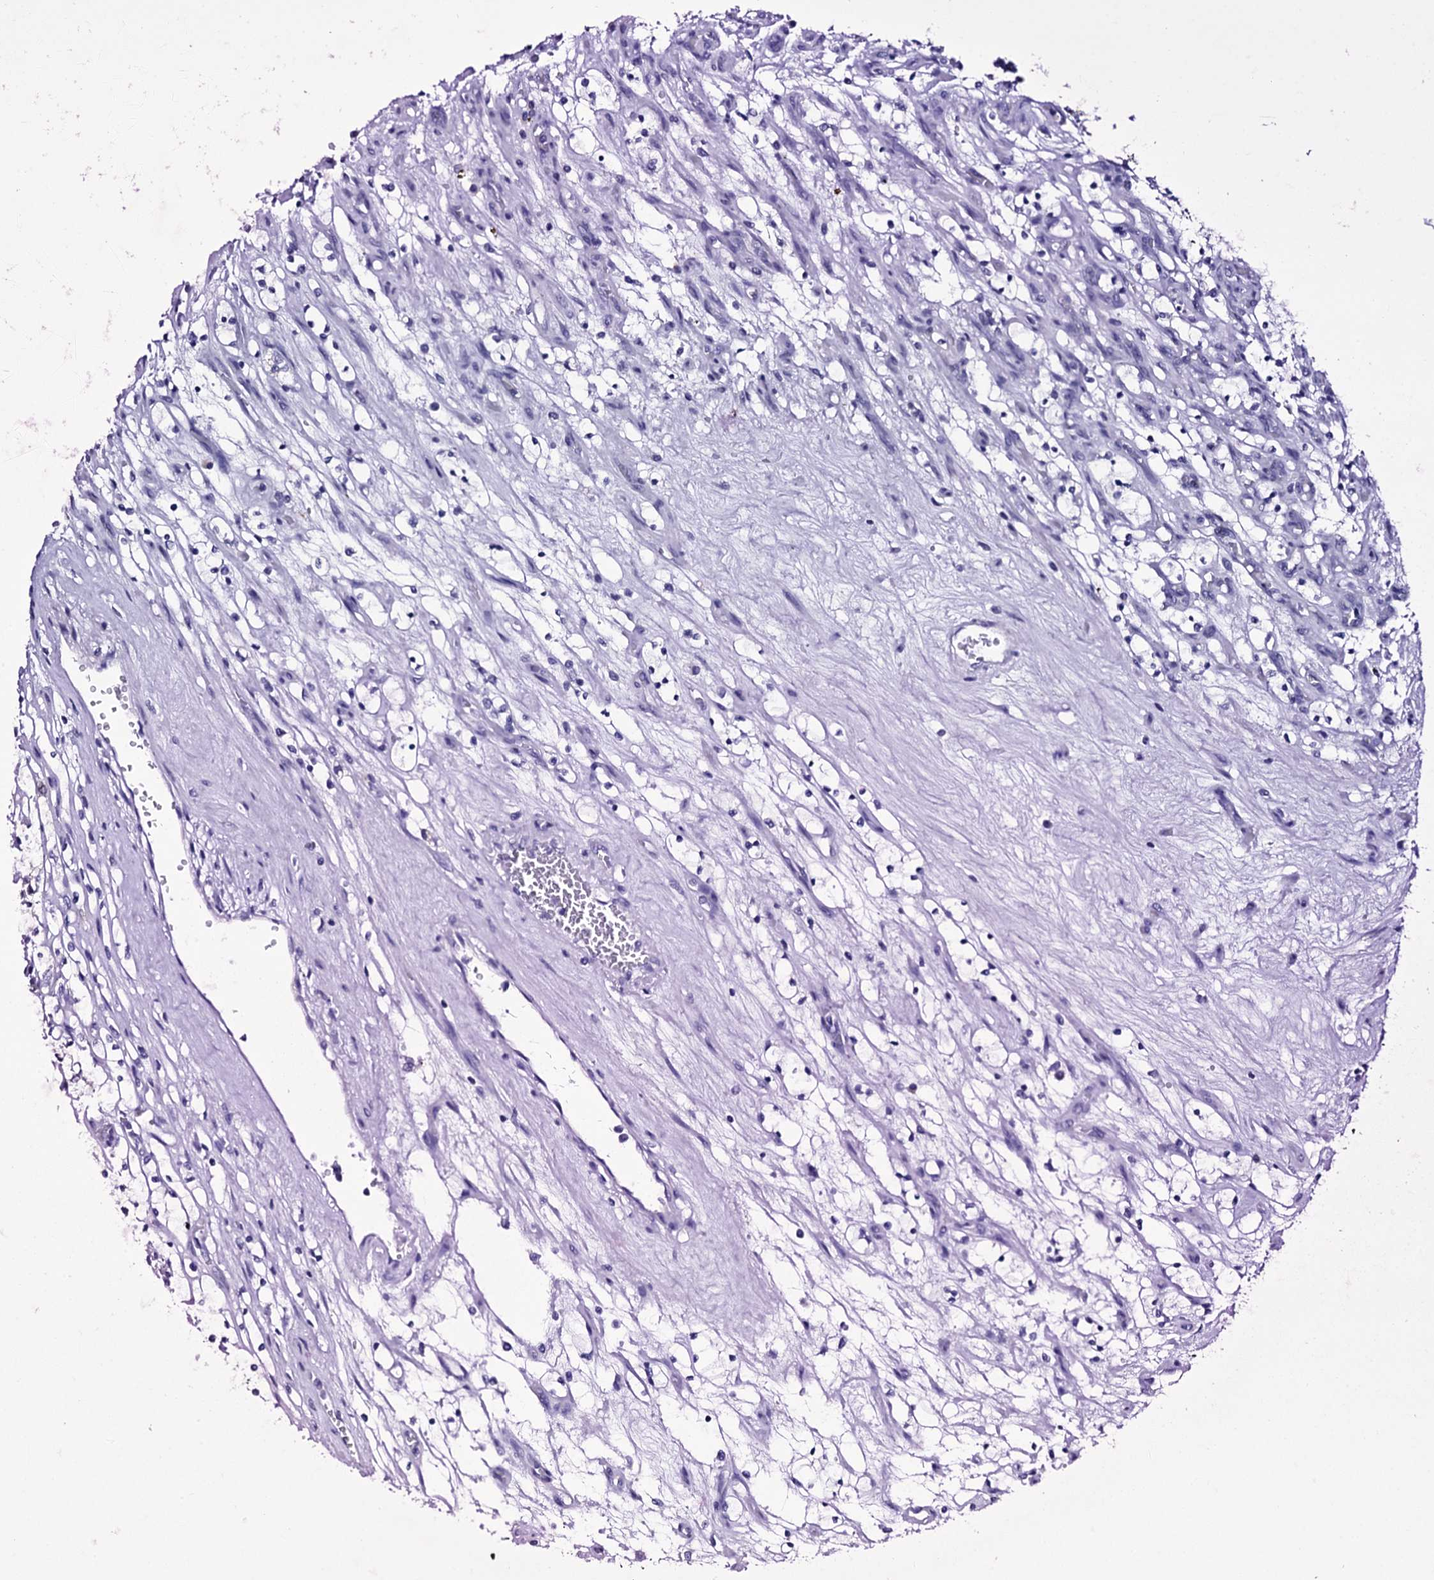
{"staining": {"intensity": "negative", "quantity": "none", "location": "none"}, "tissue": "renal cancer", "cell_type": "Tumor cells", "image_type": "cancer", "snomed": [{"axis": "morphology", "description": "Adenocarcinoma, NOS"}, {"axis": "topography", "description": "Kidney"}], "caption": "Renal cancer (adenocarcinoma) was stained to show a protein in brown. There is no significant positivity in tumor cells.", "gene": "ITPRID2", "patient": {"sex": "female", "age": 69}}